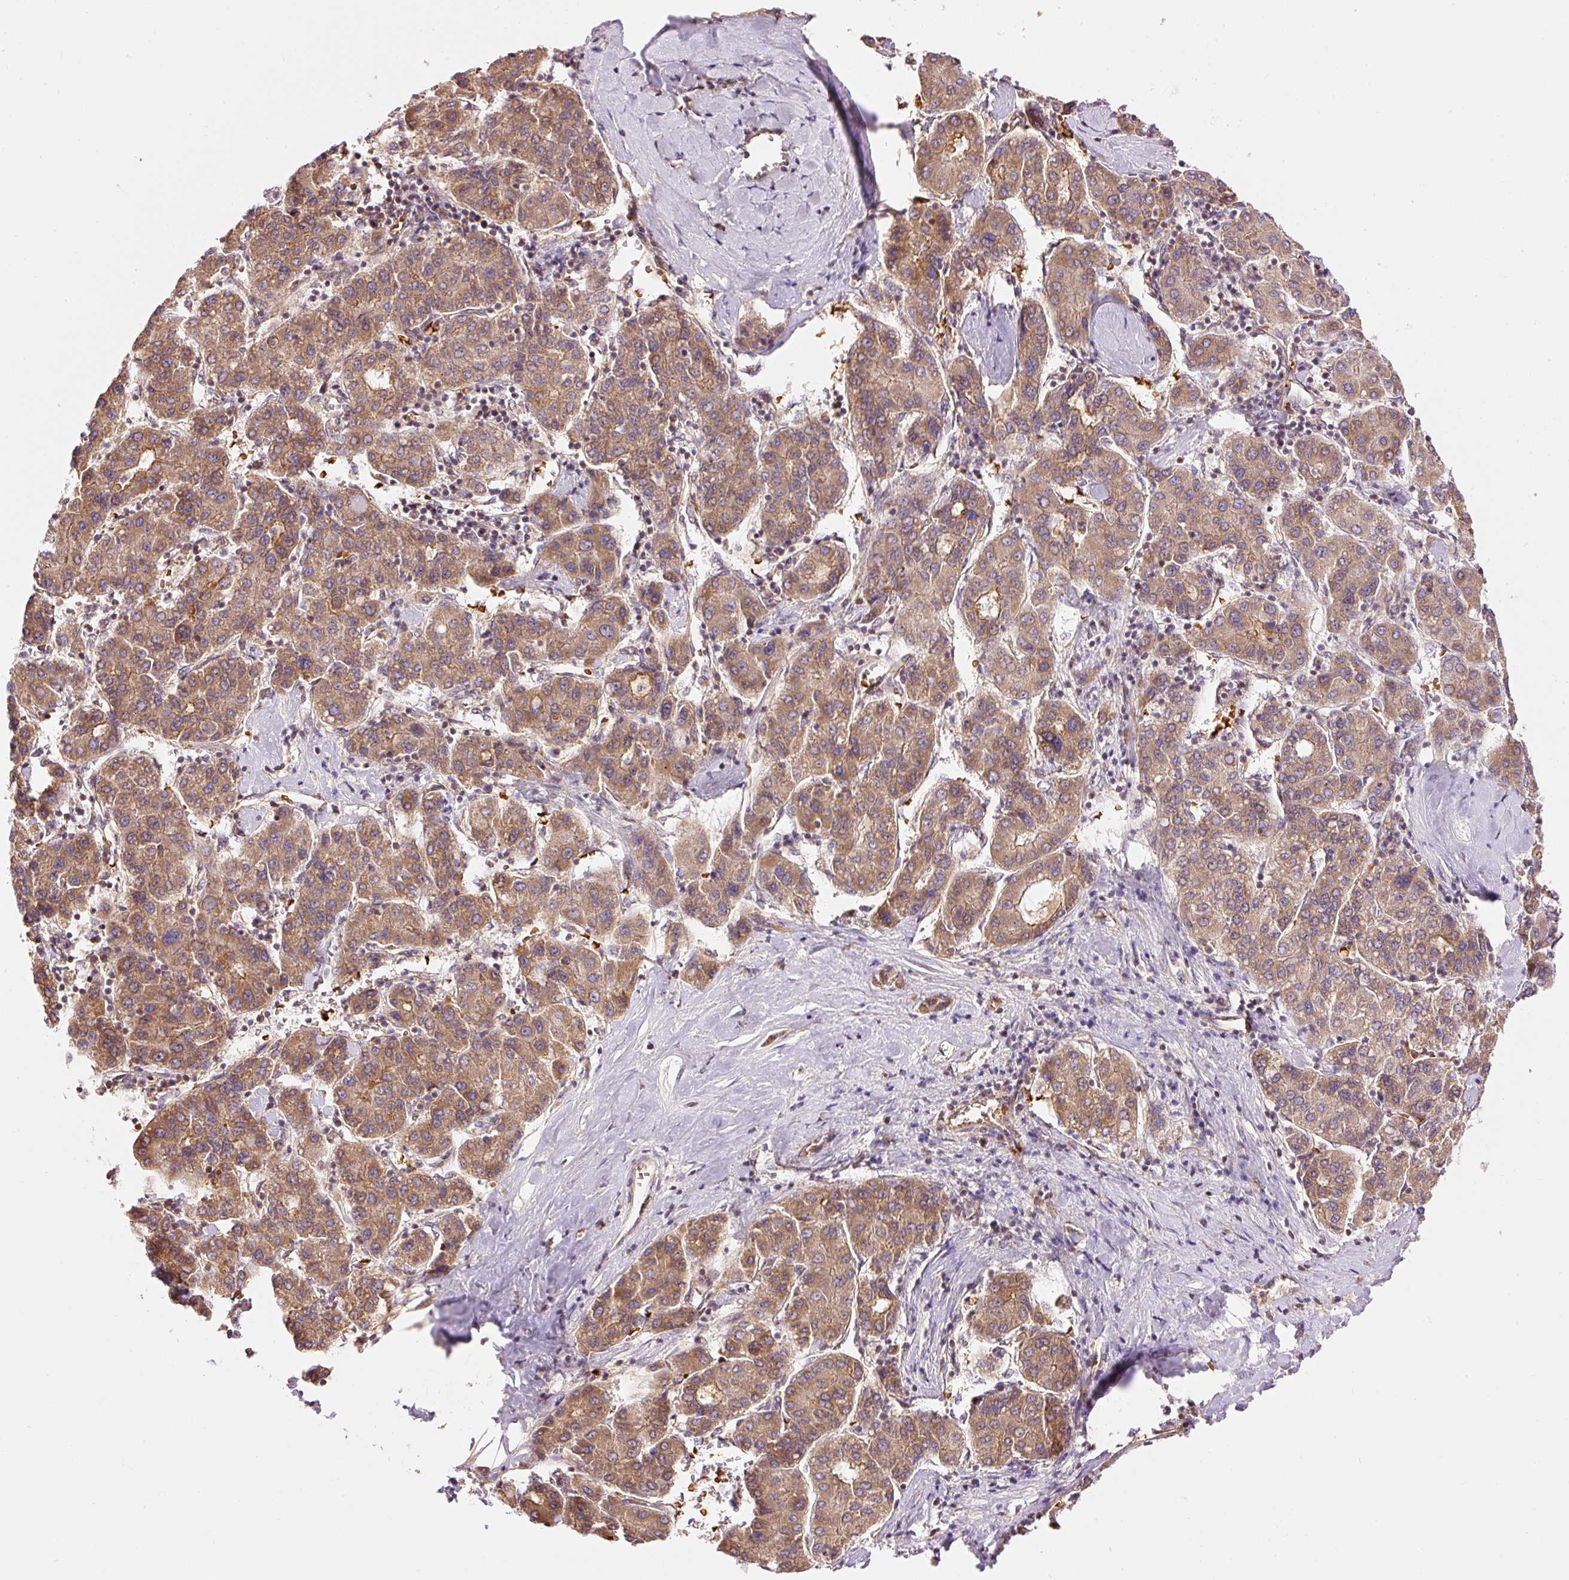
{"staining": {"intensity": "moderate", "quantity": ">75%", "location": "cytoplasmic/membranous"}, "tissue": "liver cancer", "cell_type": "Tumor cells", "image_type": "cancer", "snomed": [{"axis": "morphology", "description": "Carcinoma, Hepatocellular, NOS"}, {"axis": "topography", "description": "Liver"}], "caption": "Protein staining of liver cancer (hepatocellular carcinoma) tissue exhibits moderate cytoplasmic/membranous staining in about >75% of tumor cells.", "gene": "ADCY4", "patient": {"sex": "male", "age": 65}}